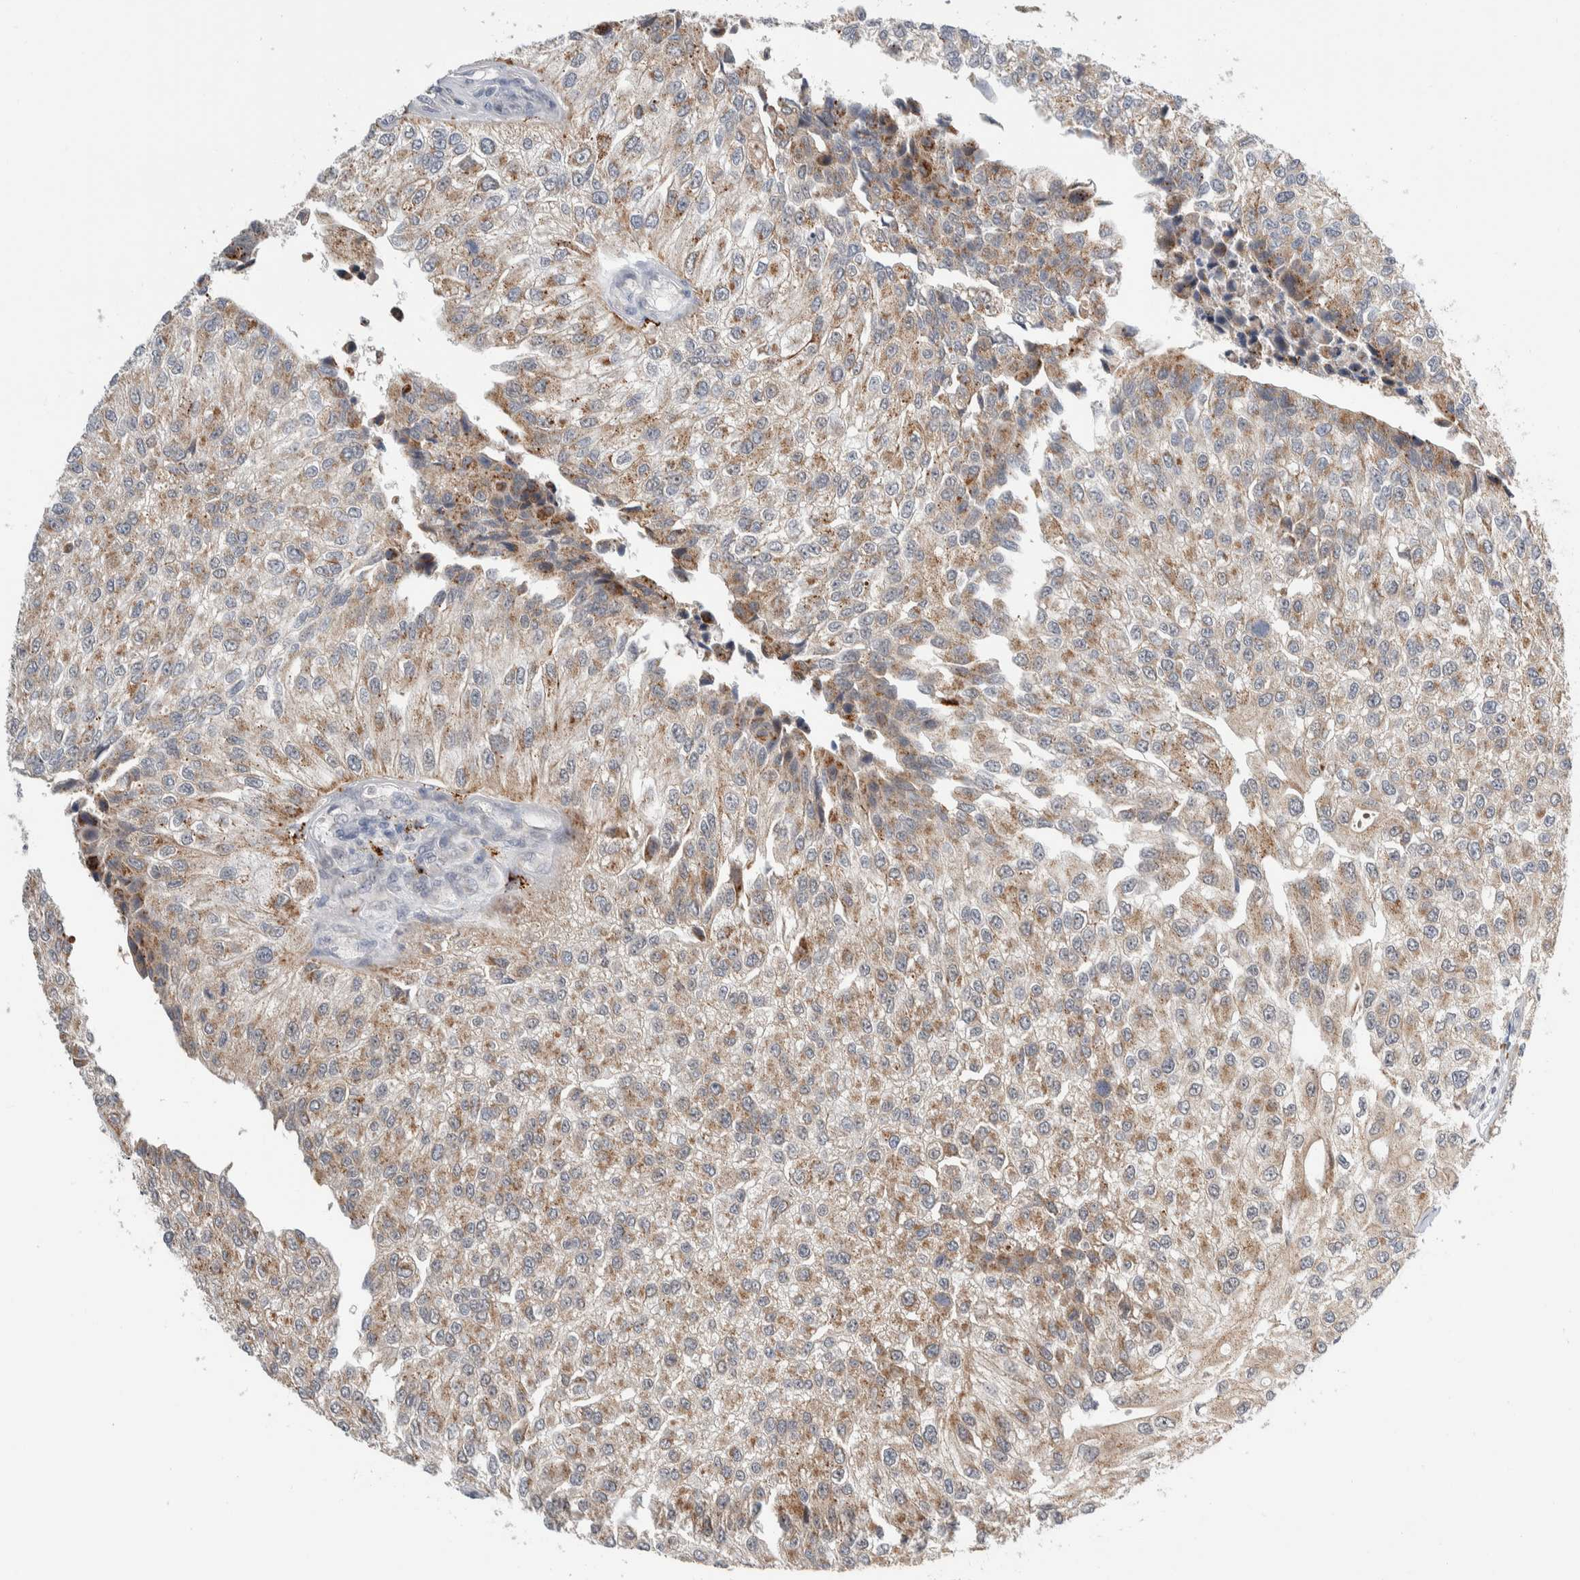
{"staining": {"intensity": "moderate", "quantity": ">75%", "location": "cytoplasmic/membranous"}, "tissue": "urothelial cancer", "cell_type": "Tumor cells", "image_type": "cancer", "snomed": [{"axis": "morphology", "description": "Urothelial carcinoma, High grade"}, {"axis": "topography", "description": "Kidney"}, {"axis": "topography", "description": "Urinary bladder"}], "caption": "Human urothelial cancer stained with a brown dye shows moderate cytoplasmic/membranous positive expression in approximately >75% of tumor cells.", "gene": "SHPK", "patient": {"sex": "male", "age": 77}}